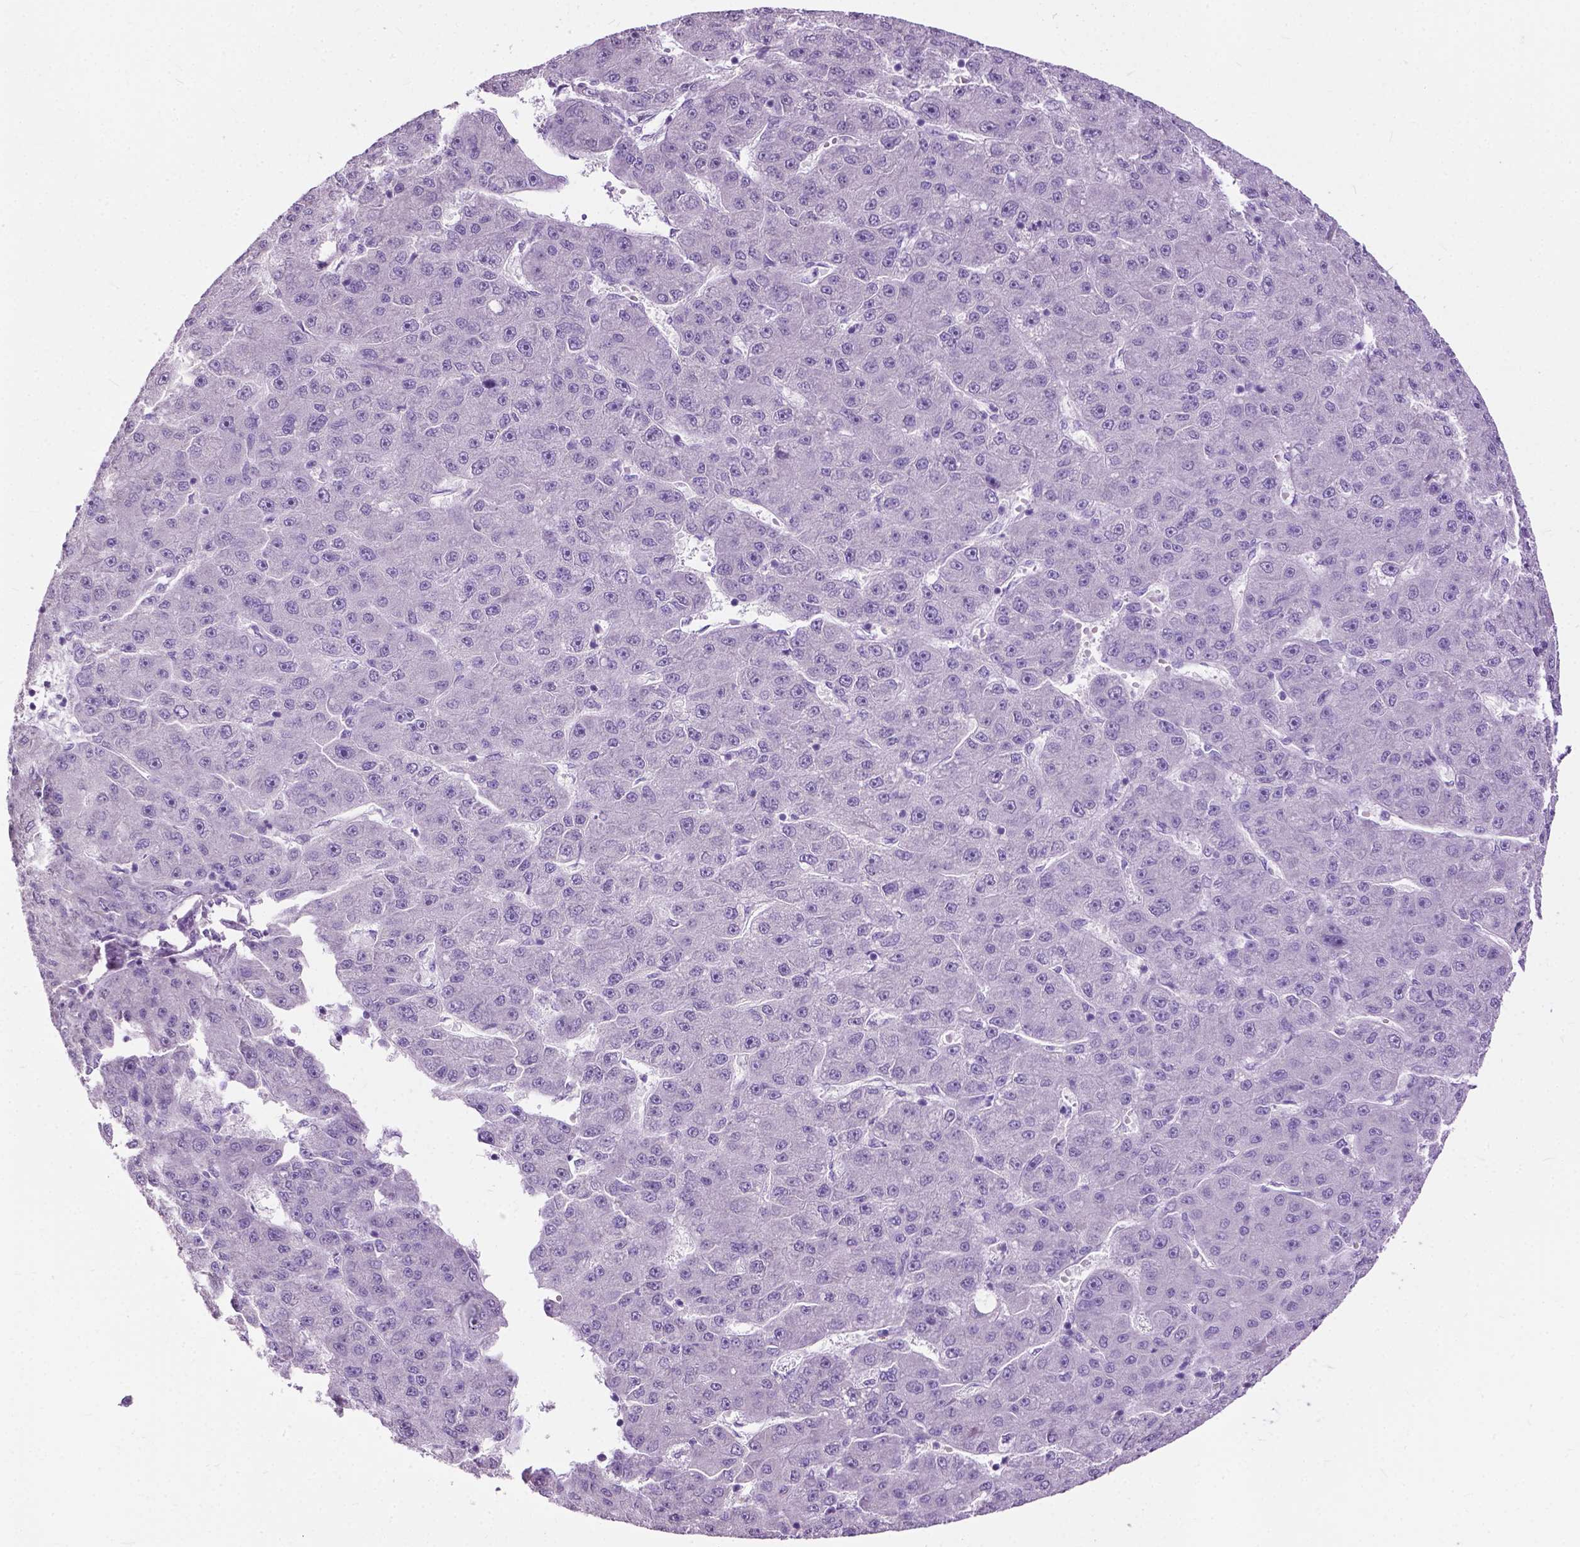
{"staining": {"intensity": "negative", "quantity": "none", "location": "none"}, "tissue": "liver cancer", "cell_type": "Tumor cells", "image_type": "cancer", "snomed": [{"axis": "morphology", "description": "Carcinoma, Hepatocellular, NOS"}, {"axis": "topography", "description": "Liver"}], "caption": "DAB immunohistochemical staining of liver cancer exhibits no significant staining in tumor cells. Brightfield microscopy of IHC stained with DAB (brown) and hematoxylin (blue), captured at high magnification.", "gene": "GPR37L1", "patient": {"sex": "male", "age": 67}}